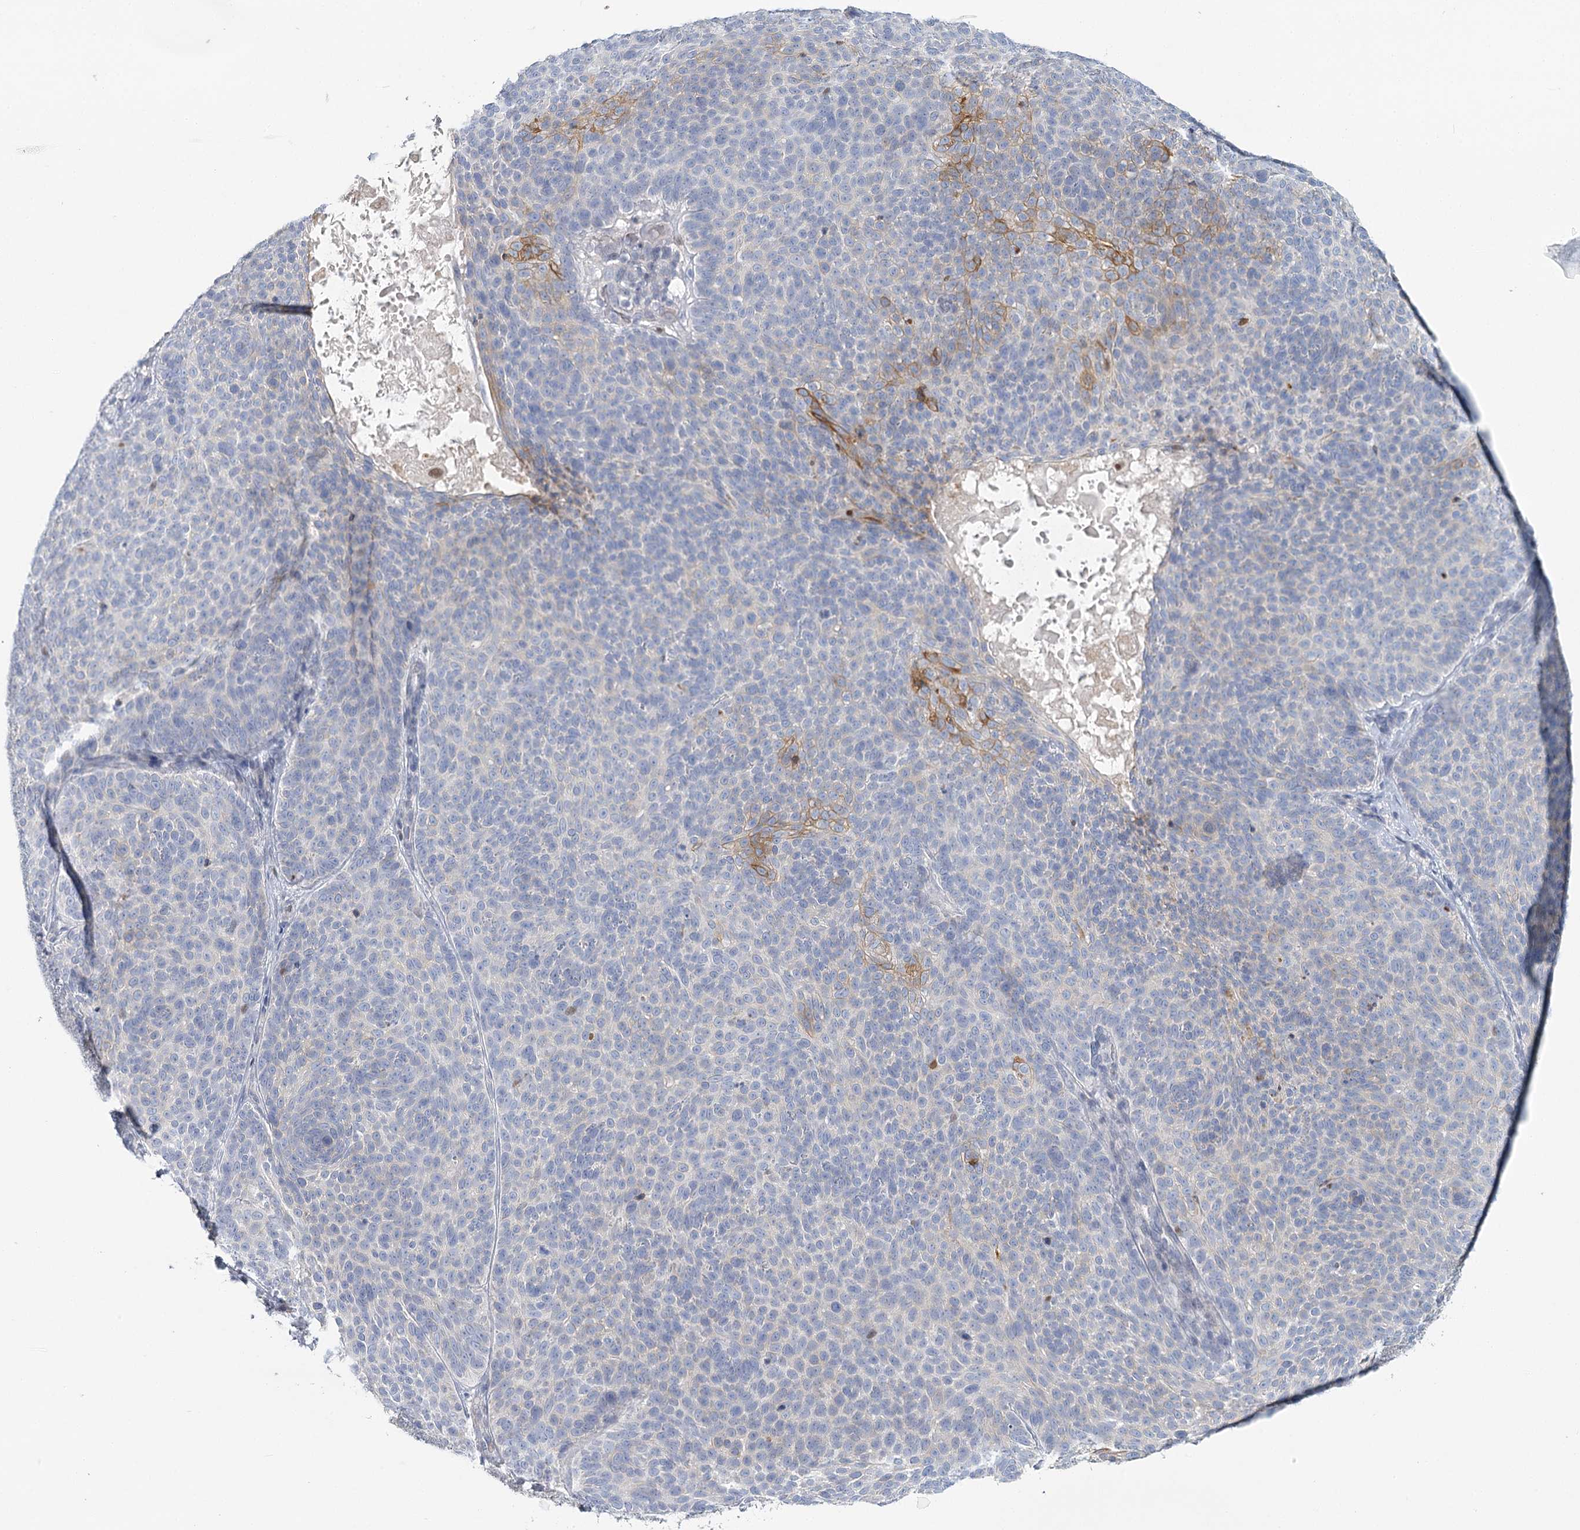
{"staining": {"intensity": "moderate", "quantity": "<25%", "location": "cytoplasmic/membranous"}, "tissue": "skin cancer", "cell_type": "Tumor cells", "image_type": "cancer", "snomed": [{"axis": "morphology", "description": "Basal cell carcinoma"}, {"axis": "topography", "description": "Skin"}], "caption": "Basal cell carcinoma (skin) stained for a protein (brown) exhibits moderate cytoplasmic/membranous positive staining in about <25% of tumor cells.", "gene": "IGSF3", "patient": {"sex": "male", "age": 85}}